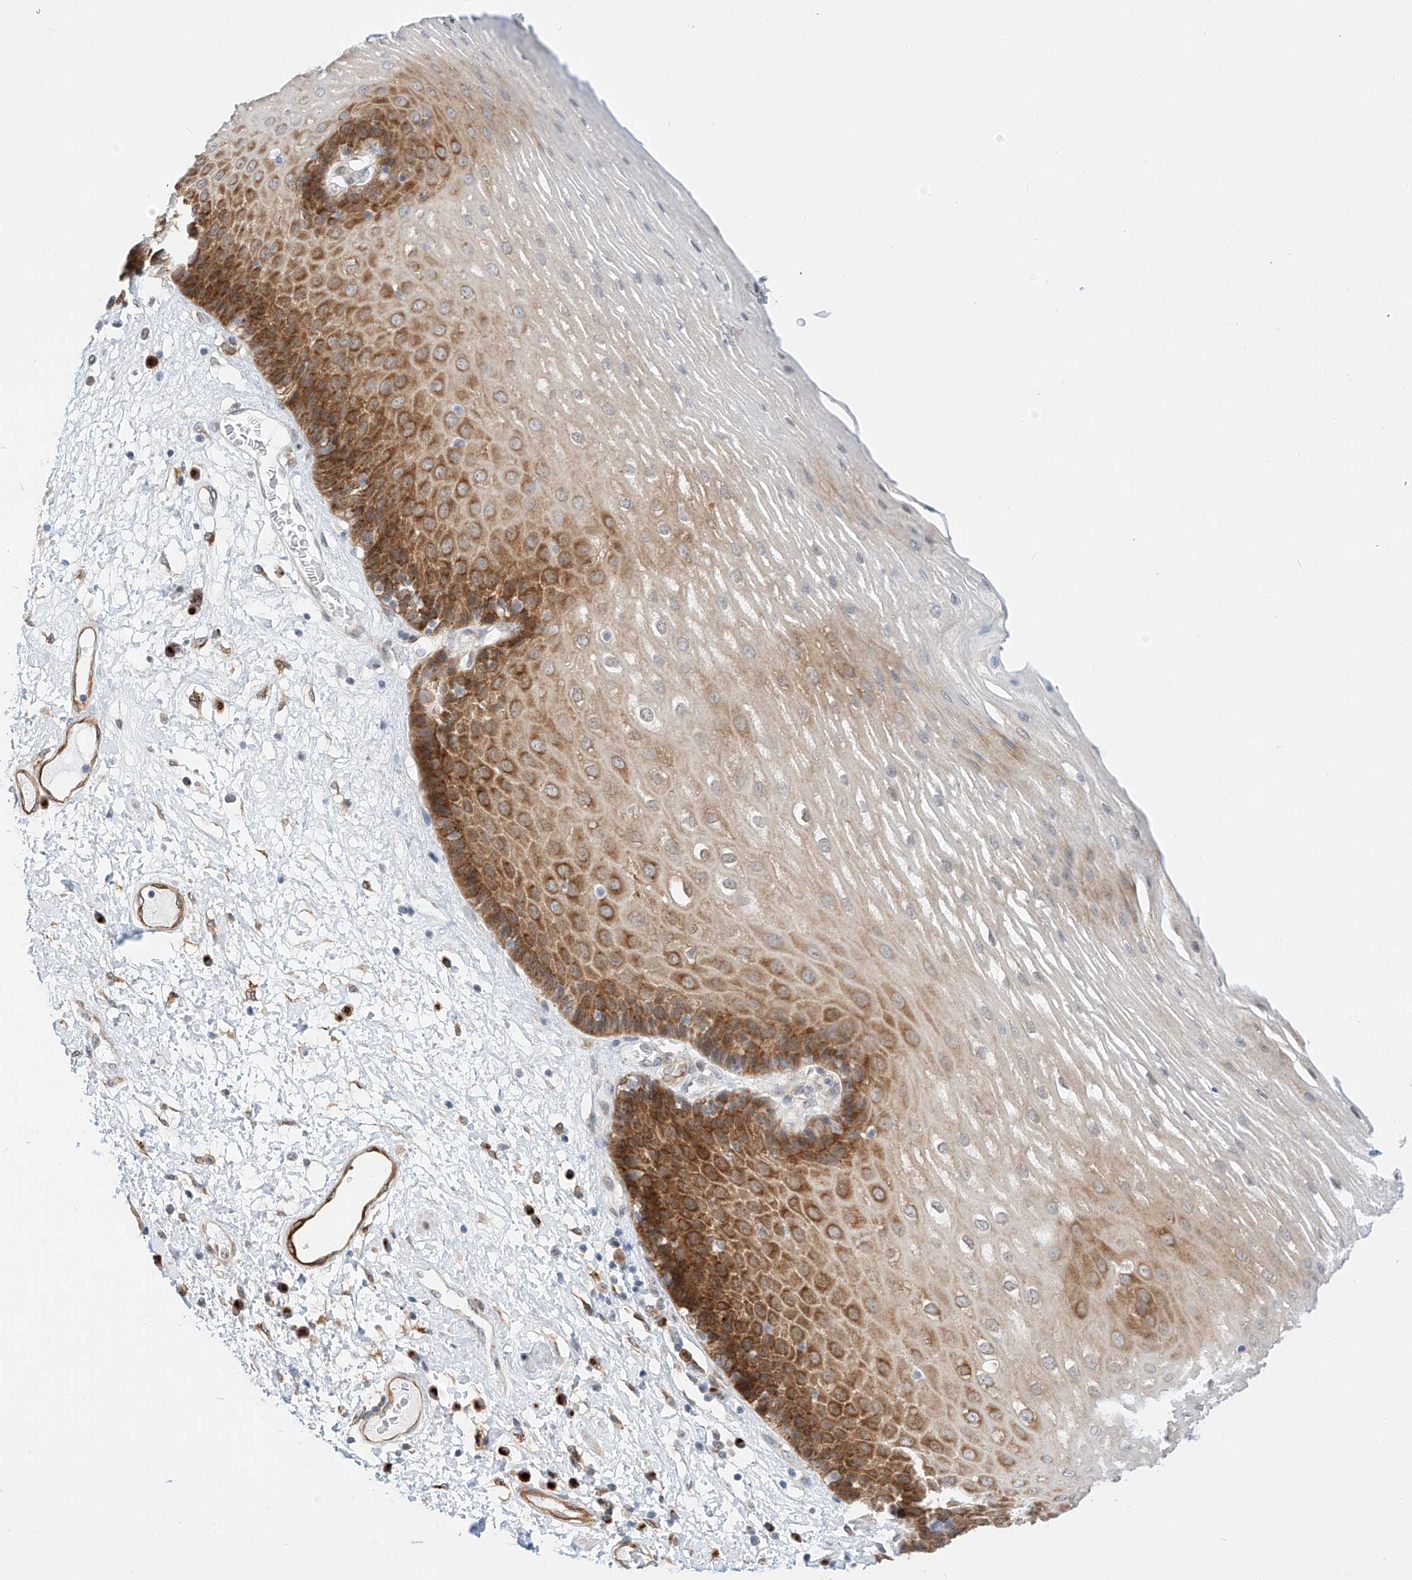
{"staining": {"intensity": "strong", "quantity": ">75%", "location": "cytoplasmic/membranous"}, "tissue": "esophagus", "cell_type": "Squamous epithelial cells", "image_type": "normal", "snomed": [{"axis": "morphology", "description": "Normal tissue, NOS"}, {"axis": "morphology", "description": "Adenocarcinoma, NOS"}, {"axis": "topography", "description": "Esophagus"}], "caption": "Esophagus stained for a protein displays strong cytoplasmic/membranous positivity in squamous epithelial cells. (DAB IHC, brown staining for protein, blue staining for nuclei).", "gene": "CARMIL1", "patient": {"sex": "male", "age": 62}}